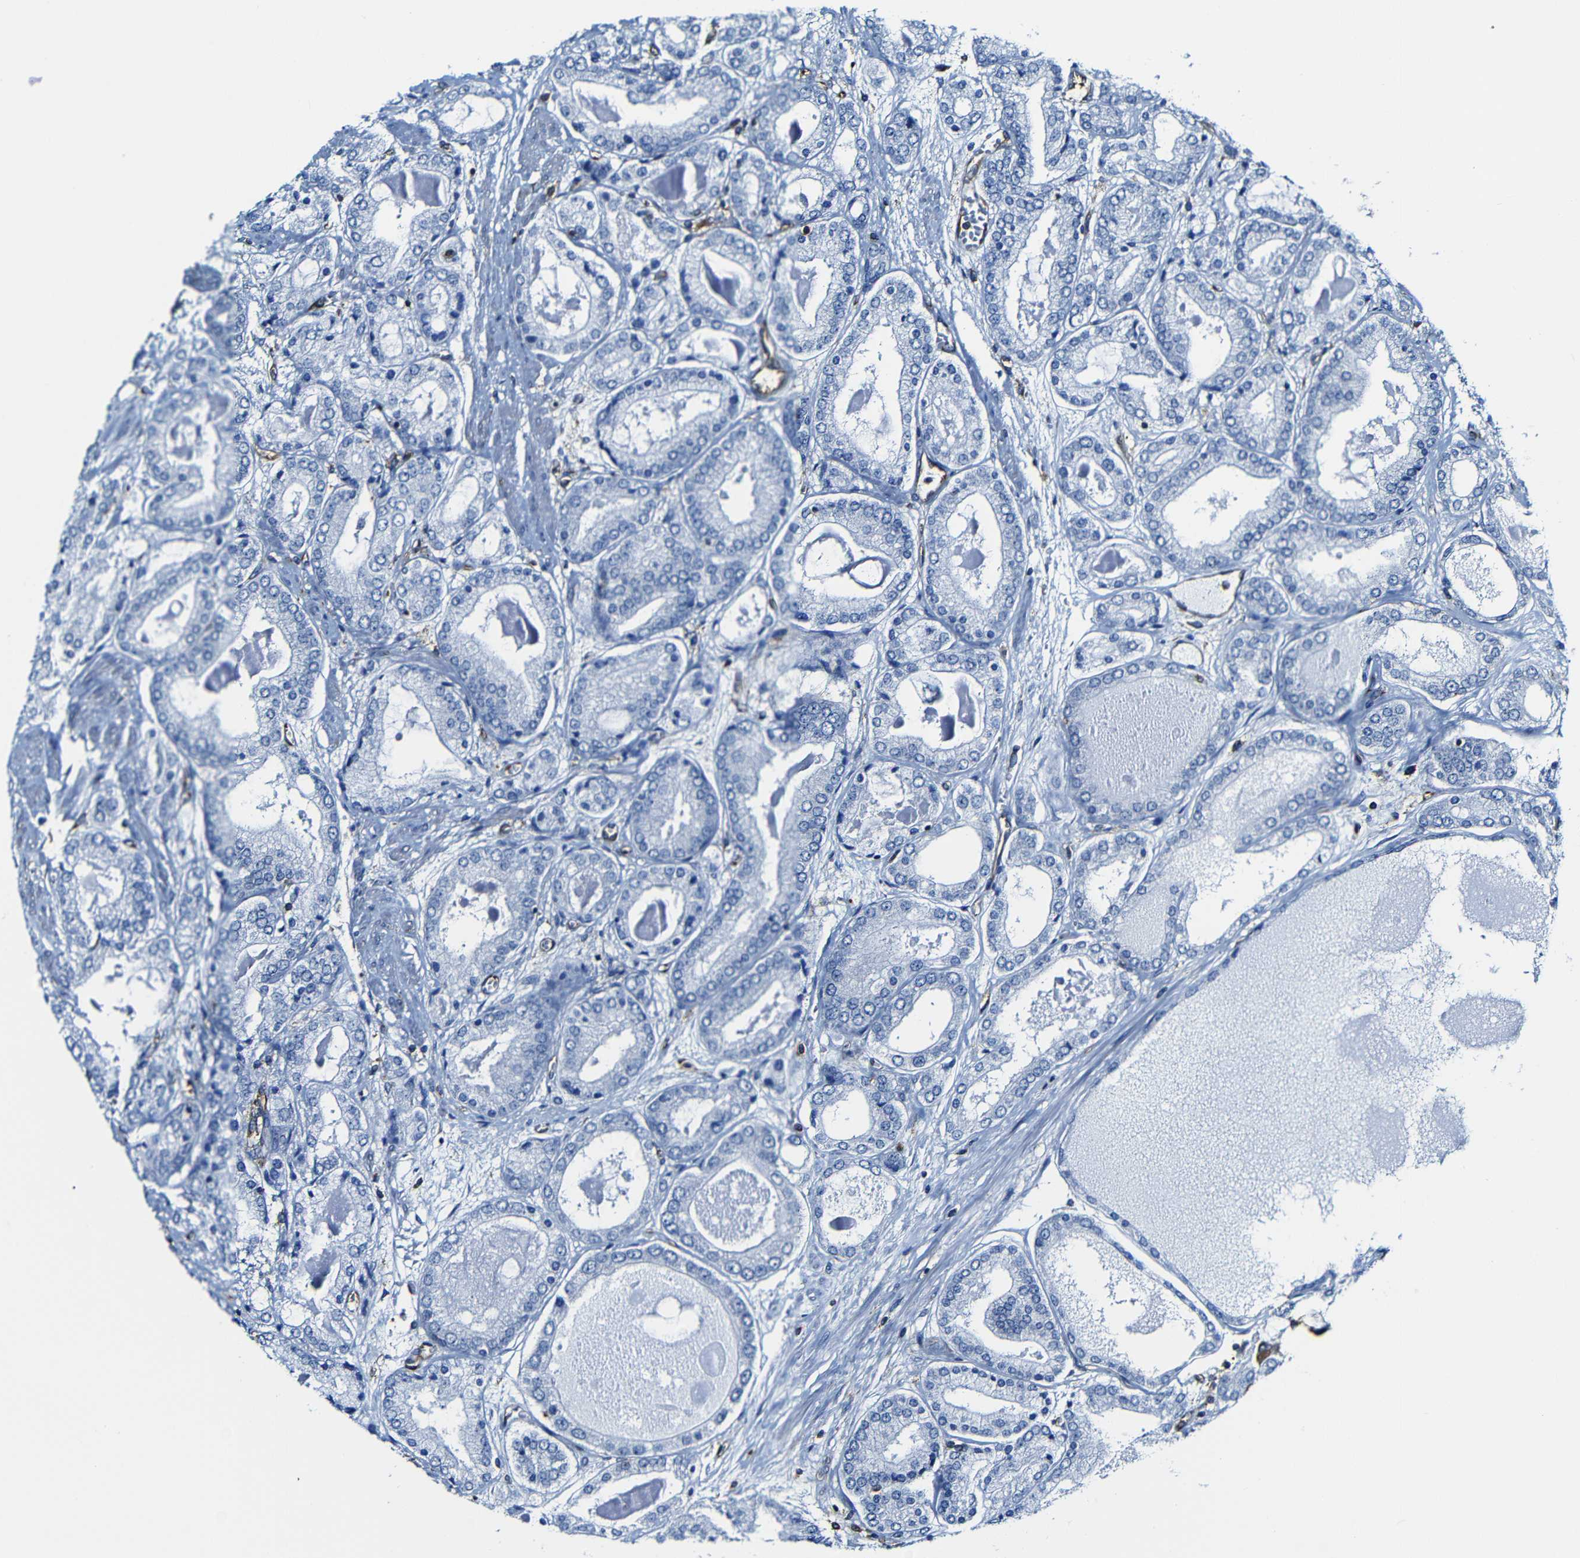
{"staining": {"intensity": "negative", "quantity": "none", "location": "none"}, "tissue": "prostate cancer", "cell_type": "Tumor cells", "image_type": "cancer", "snomed": [{"axis": "morphology", "description": "Adenocarcinoma, High grade"}, {"axis": "topography", "description": "Prostate"}], "caption": "Micrograph shows no protein positivity in tumor cells of prostate cancer tissue.", "gene": "MSN", "patient": {"sex": "male", "age": 59}}